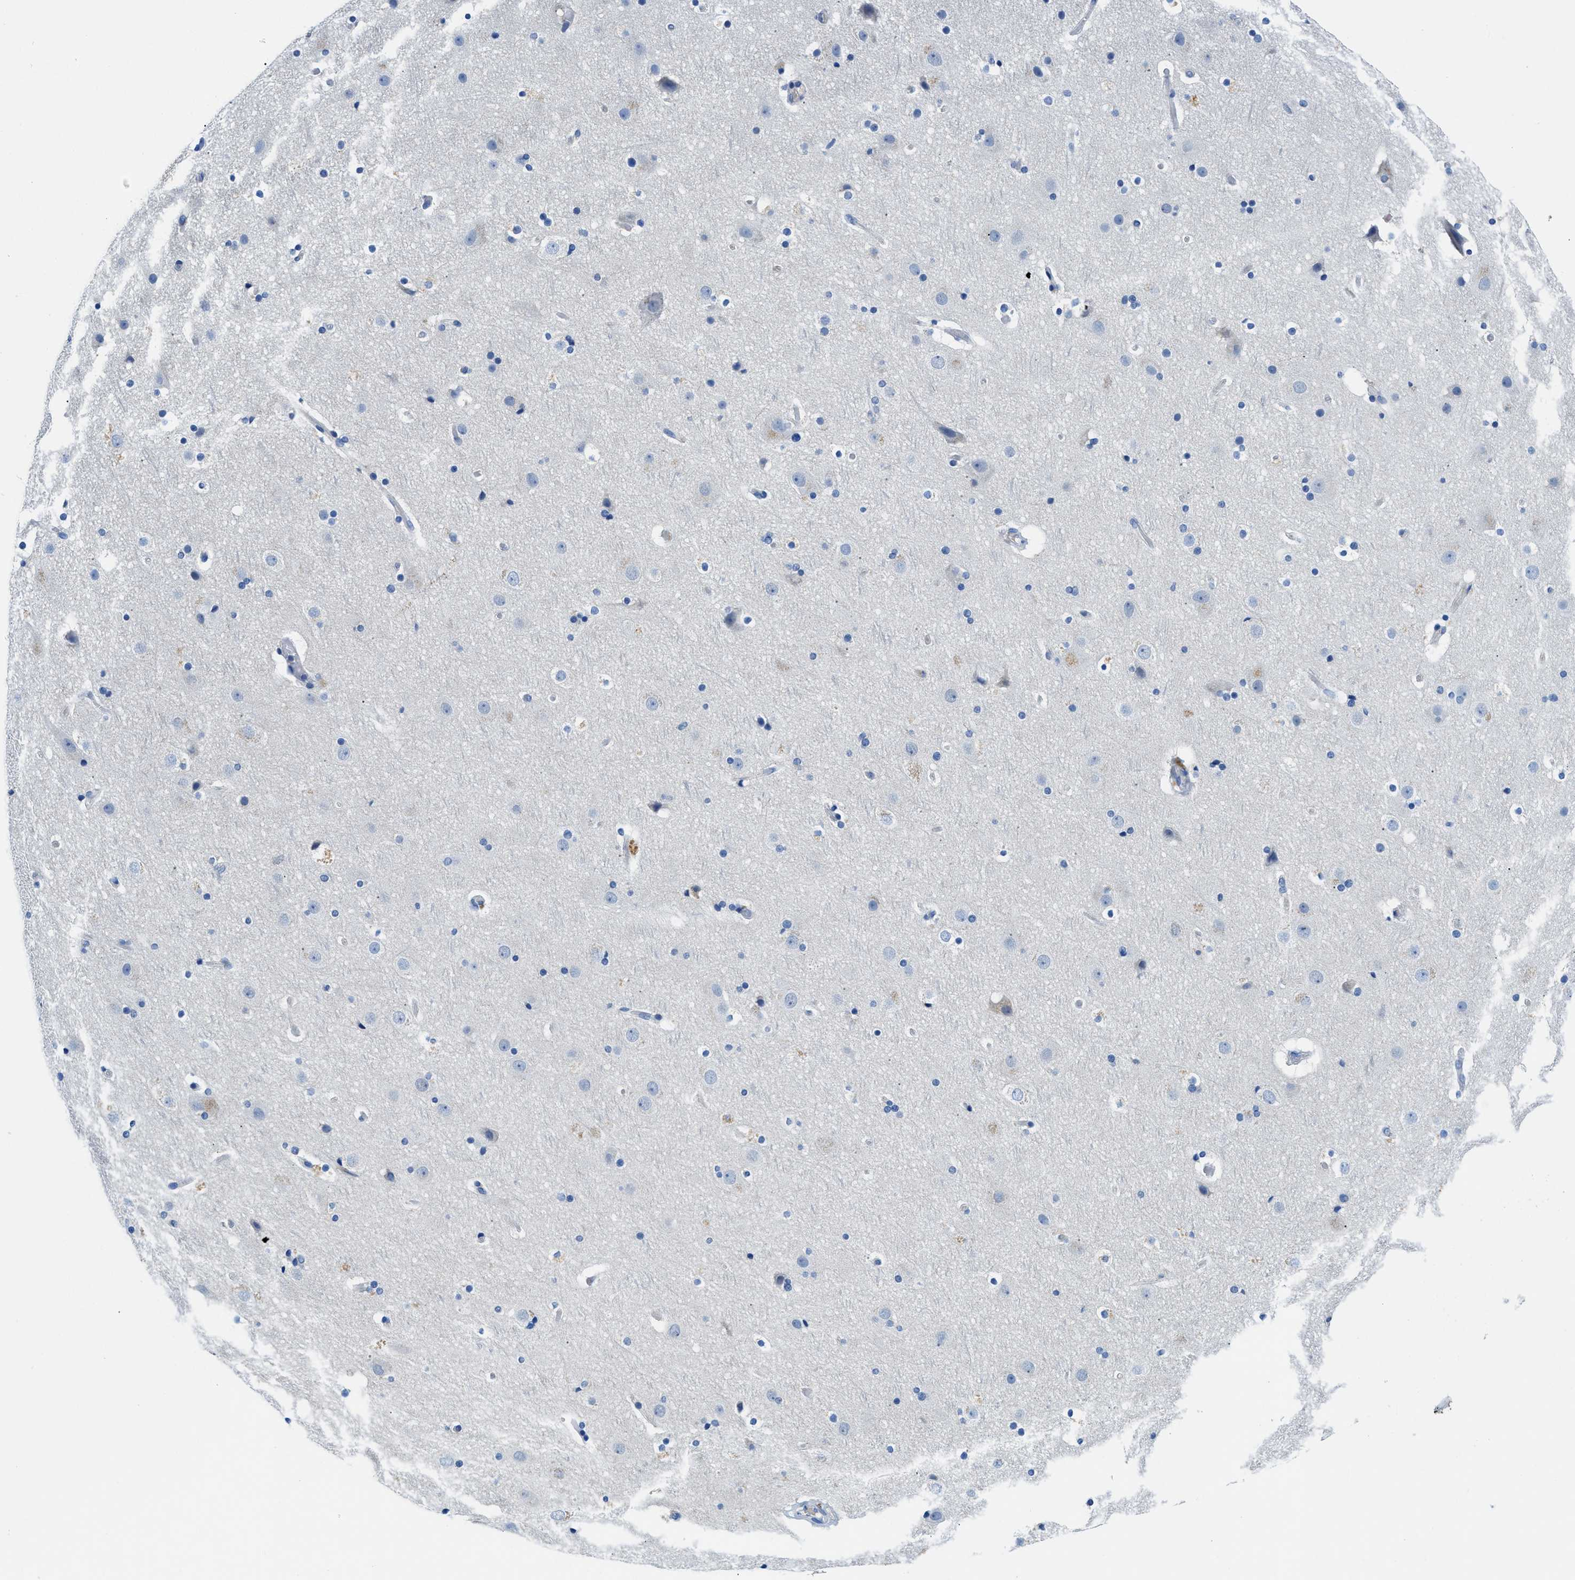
{"staining": {"intensity": "negative", "quantity": "none", "location": "none"}, "tissue": "cerebral cortex", "cell_type": "Endothelial cells", "image_type": "normal", "snomed": [{"axis": "morphology", "description": "Normal tissue, NOS"}, {"axis": "topography", "description": "Cerebral cortex"}], "caption": "DAB (3,3'-diaminobenzidine) immunohistochemical staining of normal human cerebral cortex reveals no significant expression in endothelial cells.", "gene": "SLC10A6", "patient": {"sex": "male", "age": 57}}